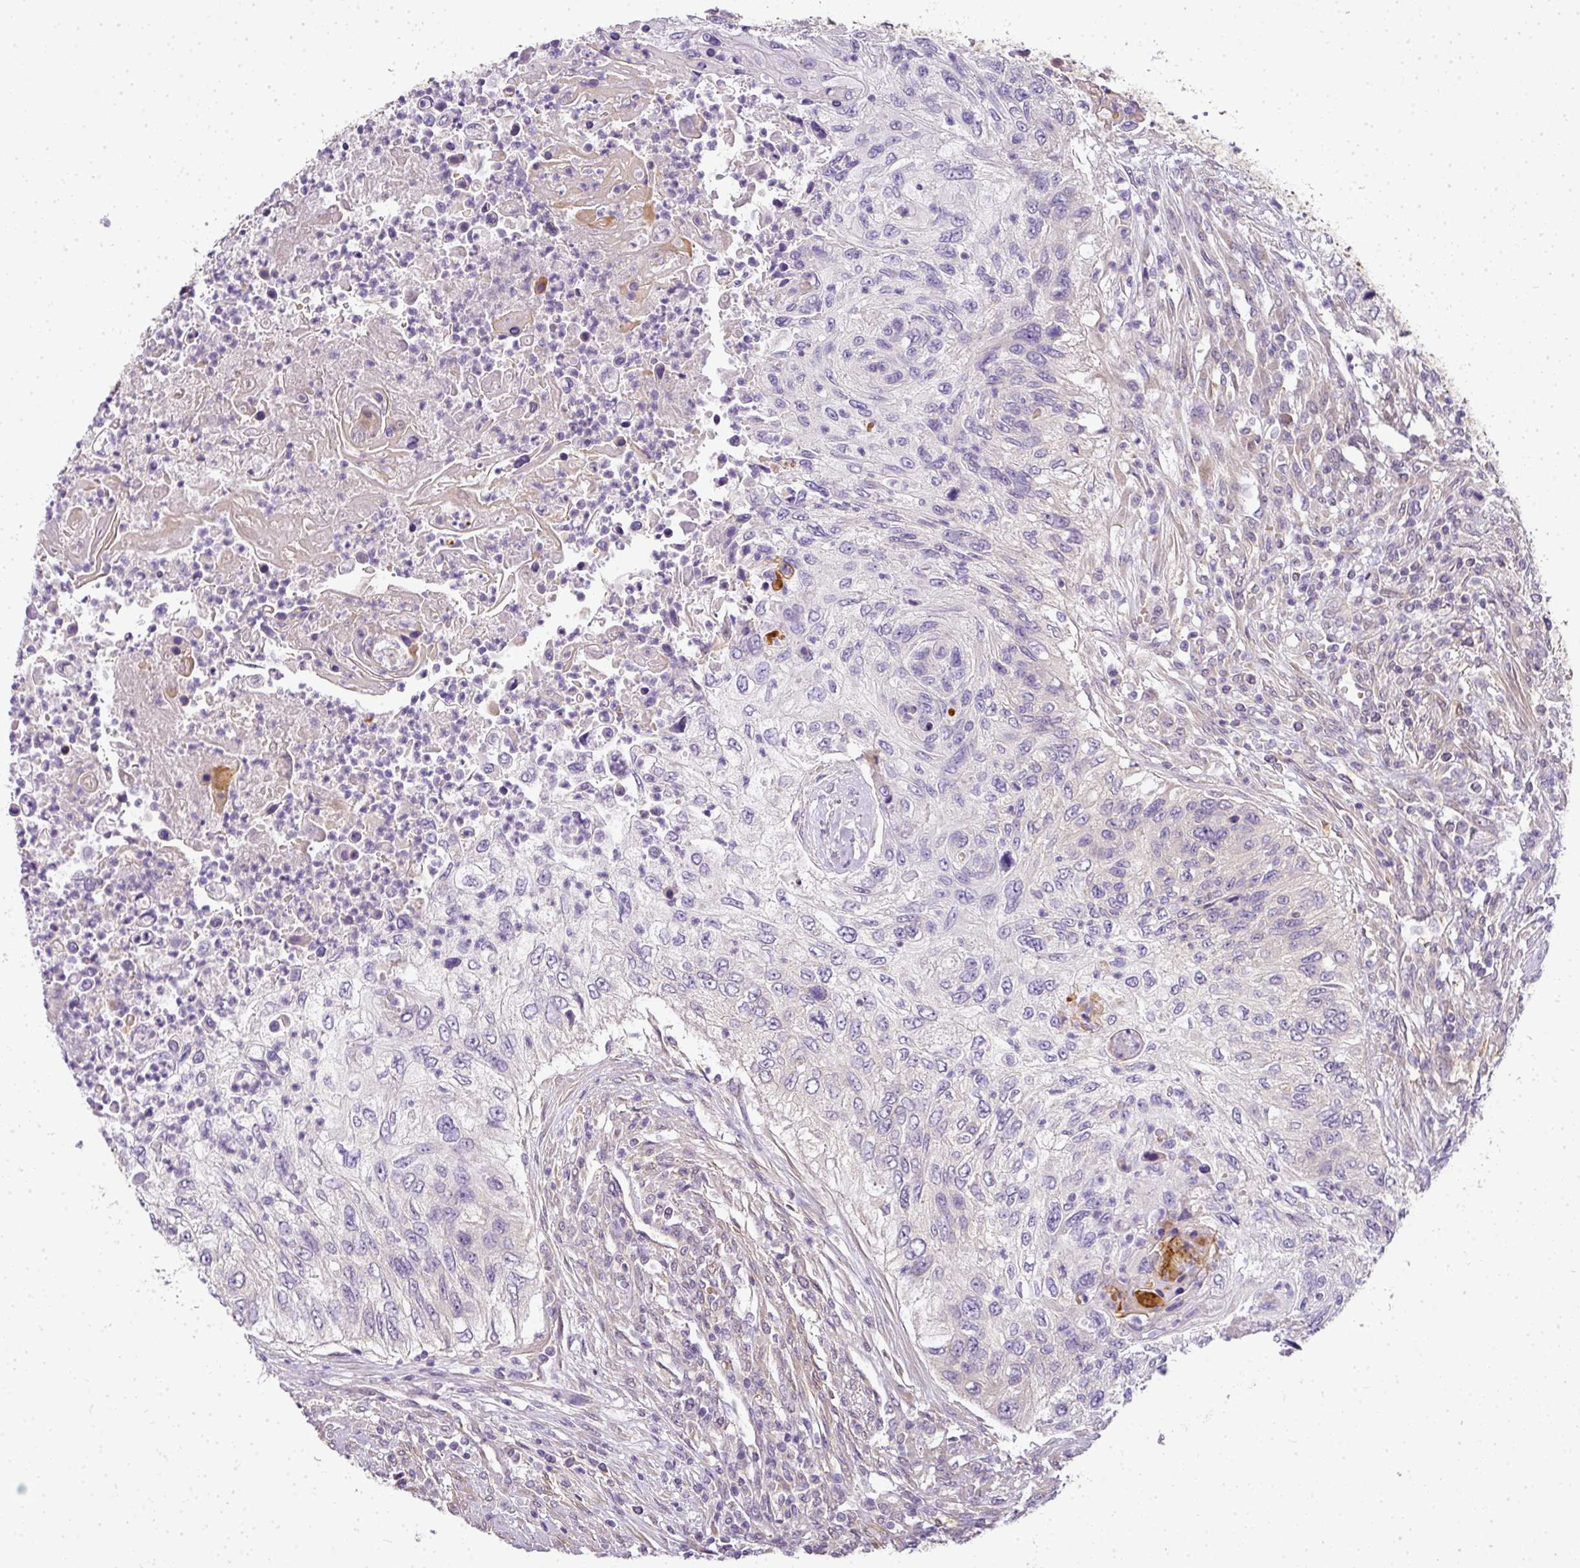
{"staining": {"intensity": "negative", "quantity": "none", "location": "none"}, "tissue": "urothelial cancer", "cell_type": "Tumor cells", "image_type": "cancer", "snomed": [{"axis": "morphology", "description": "Urothelial carcinoma, High grade"}, {"axis": "topography", "description": "Urinary bladder"}], "caption": "This is a histopathology image of IHC staining of urothelial carcinoma (high-grade), which shows no staining in tumor cells.", "gene": "ADH5", "patient": {"sex": "female", "age": 60}}